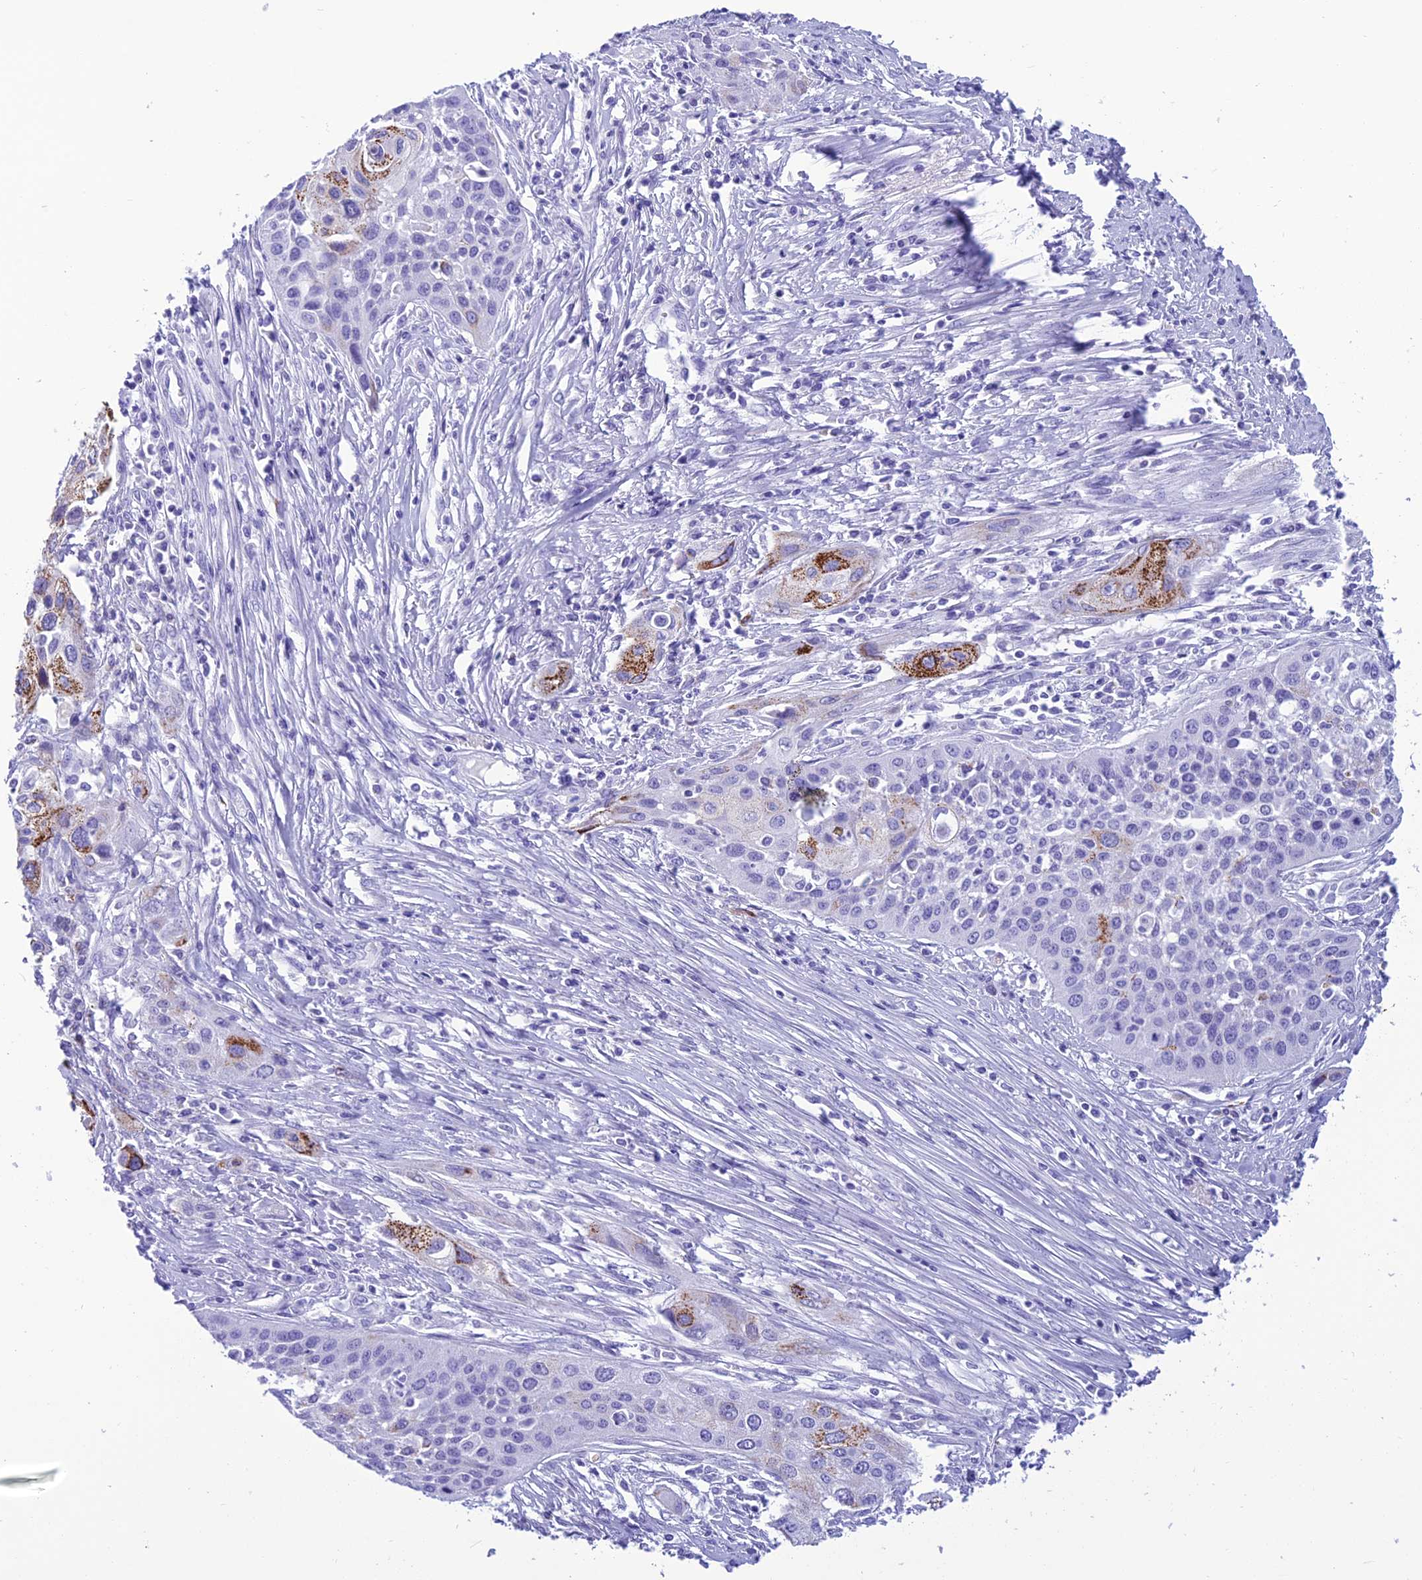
{"staining": {"intensity": "strong", "quantity": "<25%", "location": "cytoplasmic/membranous"}, "tissue": "cervical cancer", "cell_type": "Tumor cells", "image_type": "cancer", "snomed": [{"axis": "morphology", "description": "Squamous cell carcinoma, NOS"}, {"axis": "topography", "description": "Cervix"}], "caption": "Squamous cell carcinoma (cervical) tissue exhibits strong cytoplasmic/membranous positivity in approximately <25% of tumor cells, visualized by immunohistochemistry. The staining was performed using DAB, with brown indicating positive protein expression. Nuclei are stained blue with hematoxylin.", "gene": "TRAM1L1", "patient": {"sex": "female", "age": 34}}